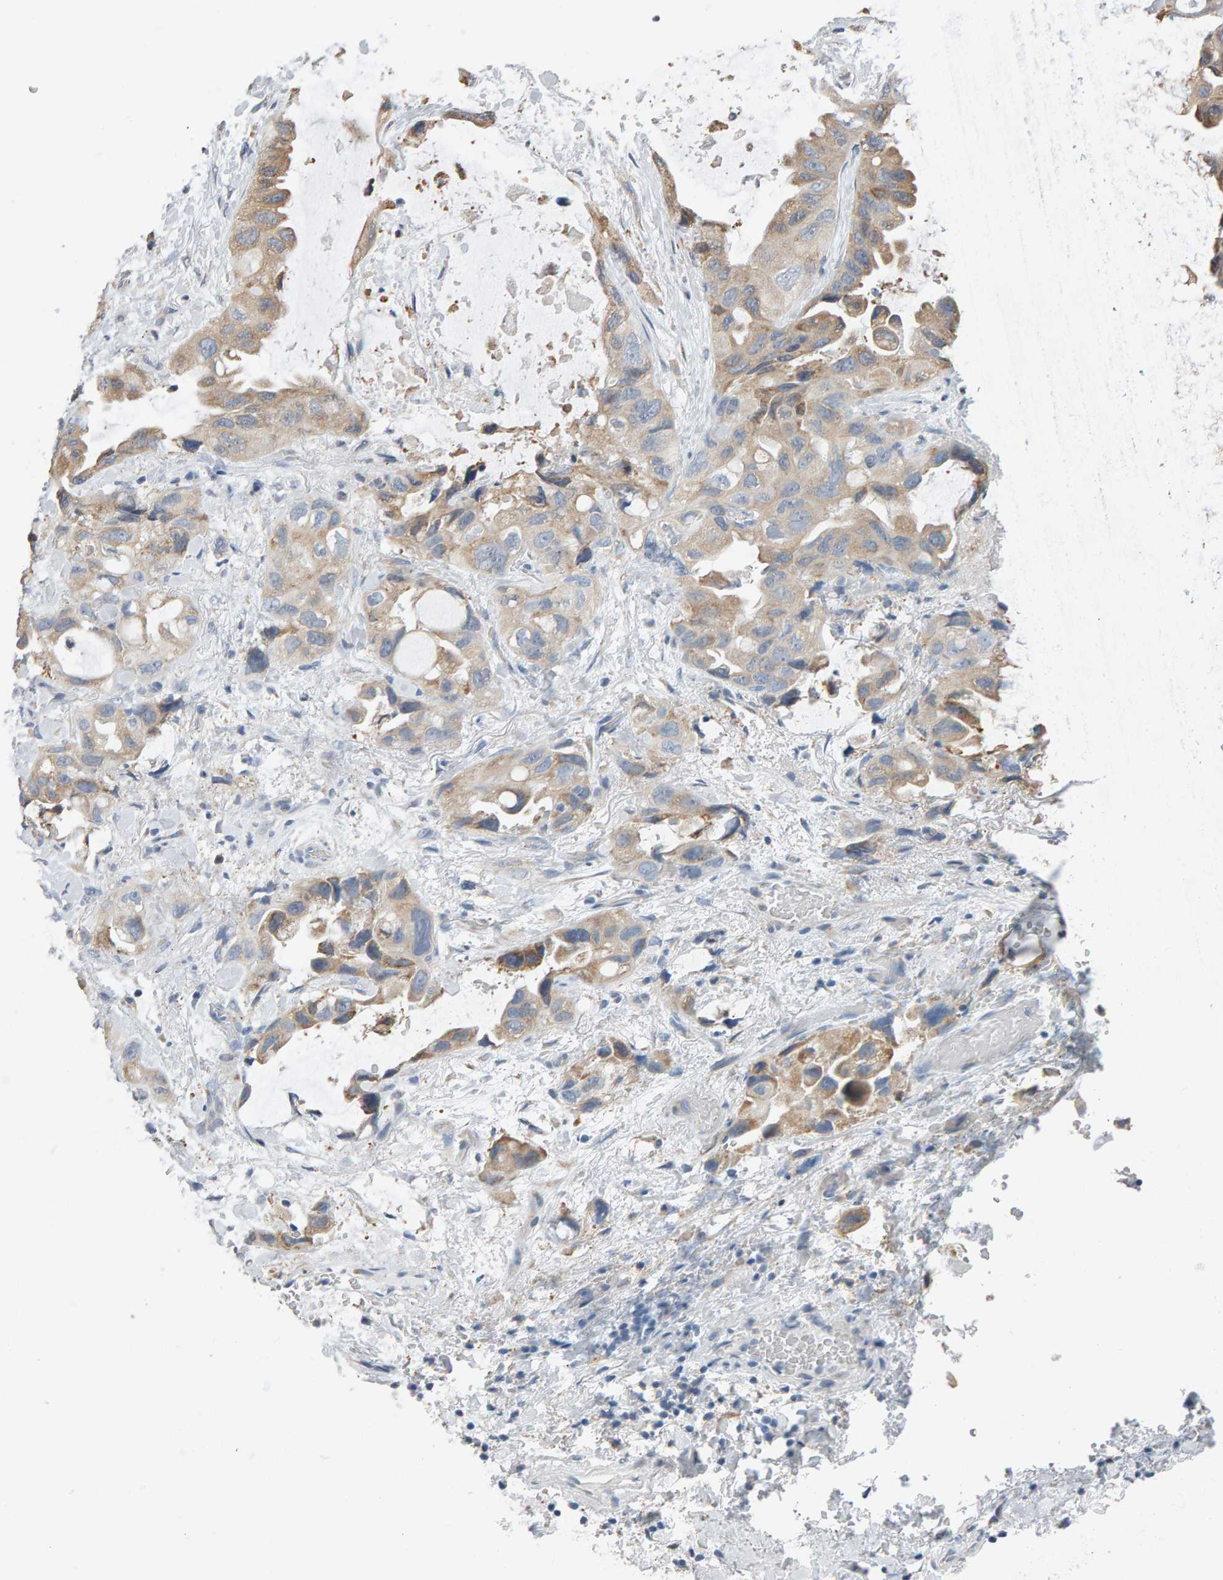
{"staining": {"intensity": "weak", "quantity": "25%-75%", "location": "cytoplasmic/membranous"}, "tissue": "lung cancer", "cell_type": "Tumor cells", "image_type": "cancer", "snomed": [{"axis": "morphology", "description": "Squamous cell carcinoma, NOS"}, {"axis": "topography", "description": "Lung"}], "caption": "Lung cancer tissue exhibits weak cytoplasmic/membranous positivity in about 25%-75% of tumor cells (Brightfield microscopy of DAB IHC at high magnification).", "gene": "ADHFE1", "patient": {"sex": "female", "age": 73}}